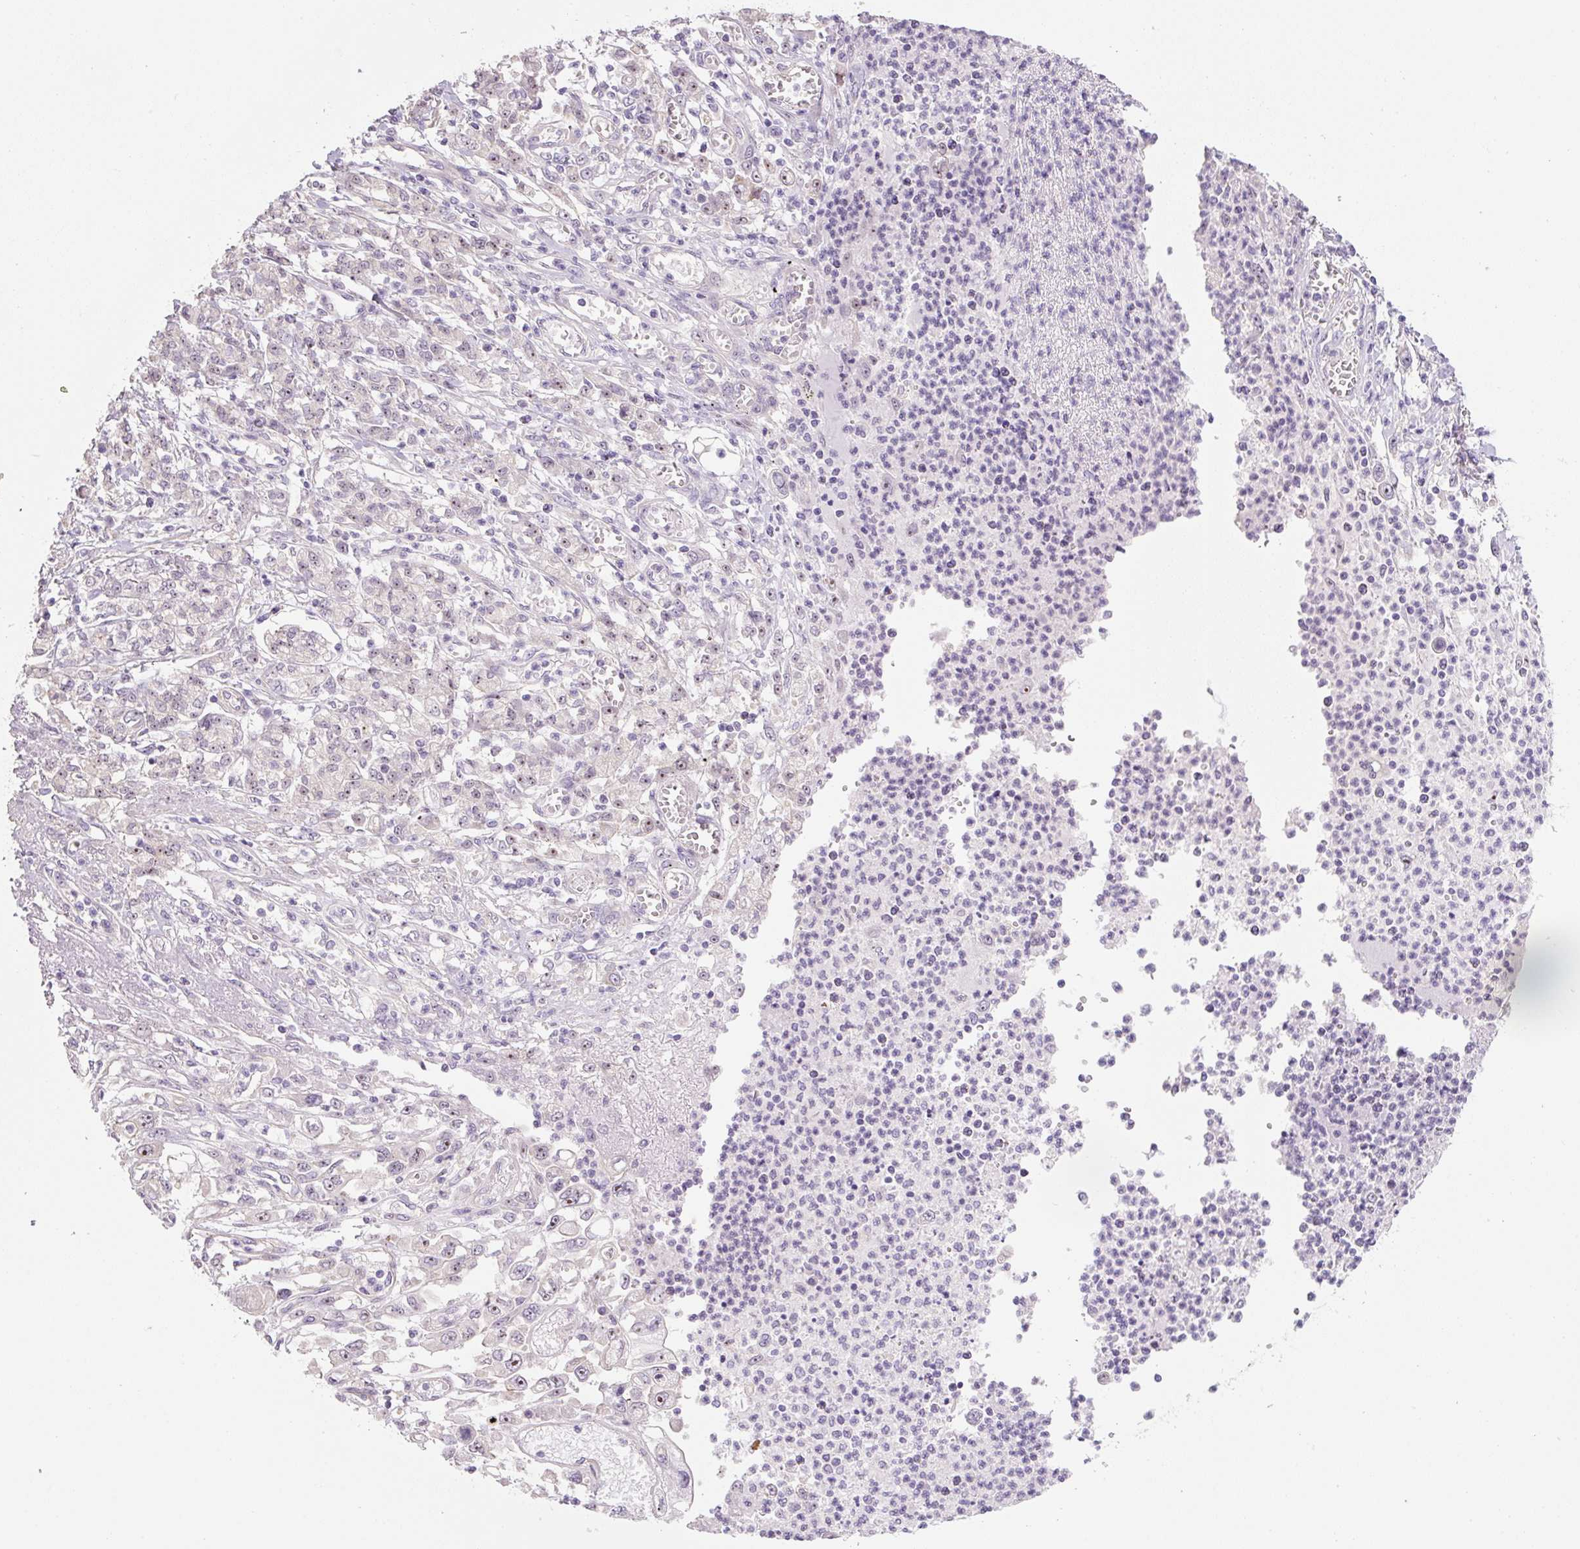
{"staining": {"intensity": "negative", "quantity": "none", "location": "none"}, "tissue": "stomach cancer", "cell_type": "Tumor cells", "image_type": "cancer", "snomed": [{"axis": "morphology", "description": "Adenocarcinoma, NOS"}, {"axis": "topography", "description": "Stomach"}], "caption": "This is a micrograph of immunohistochemistry staining of stomach cancer (adenocarcinoma), which shows no positivity in tumor cells.", "gene": "TMEM151B", "patient": {"sex": "female", "age": 76}}